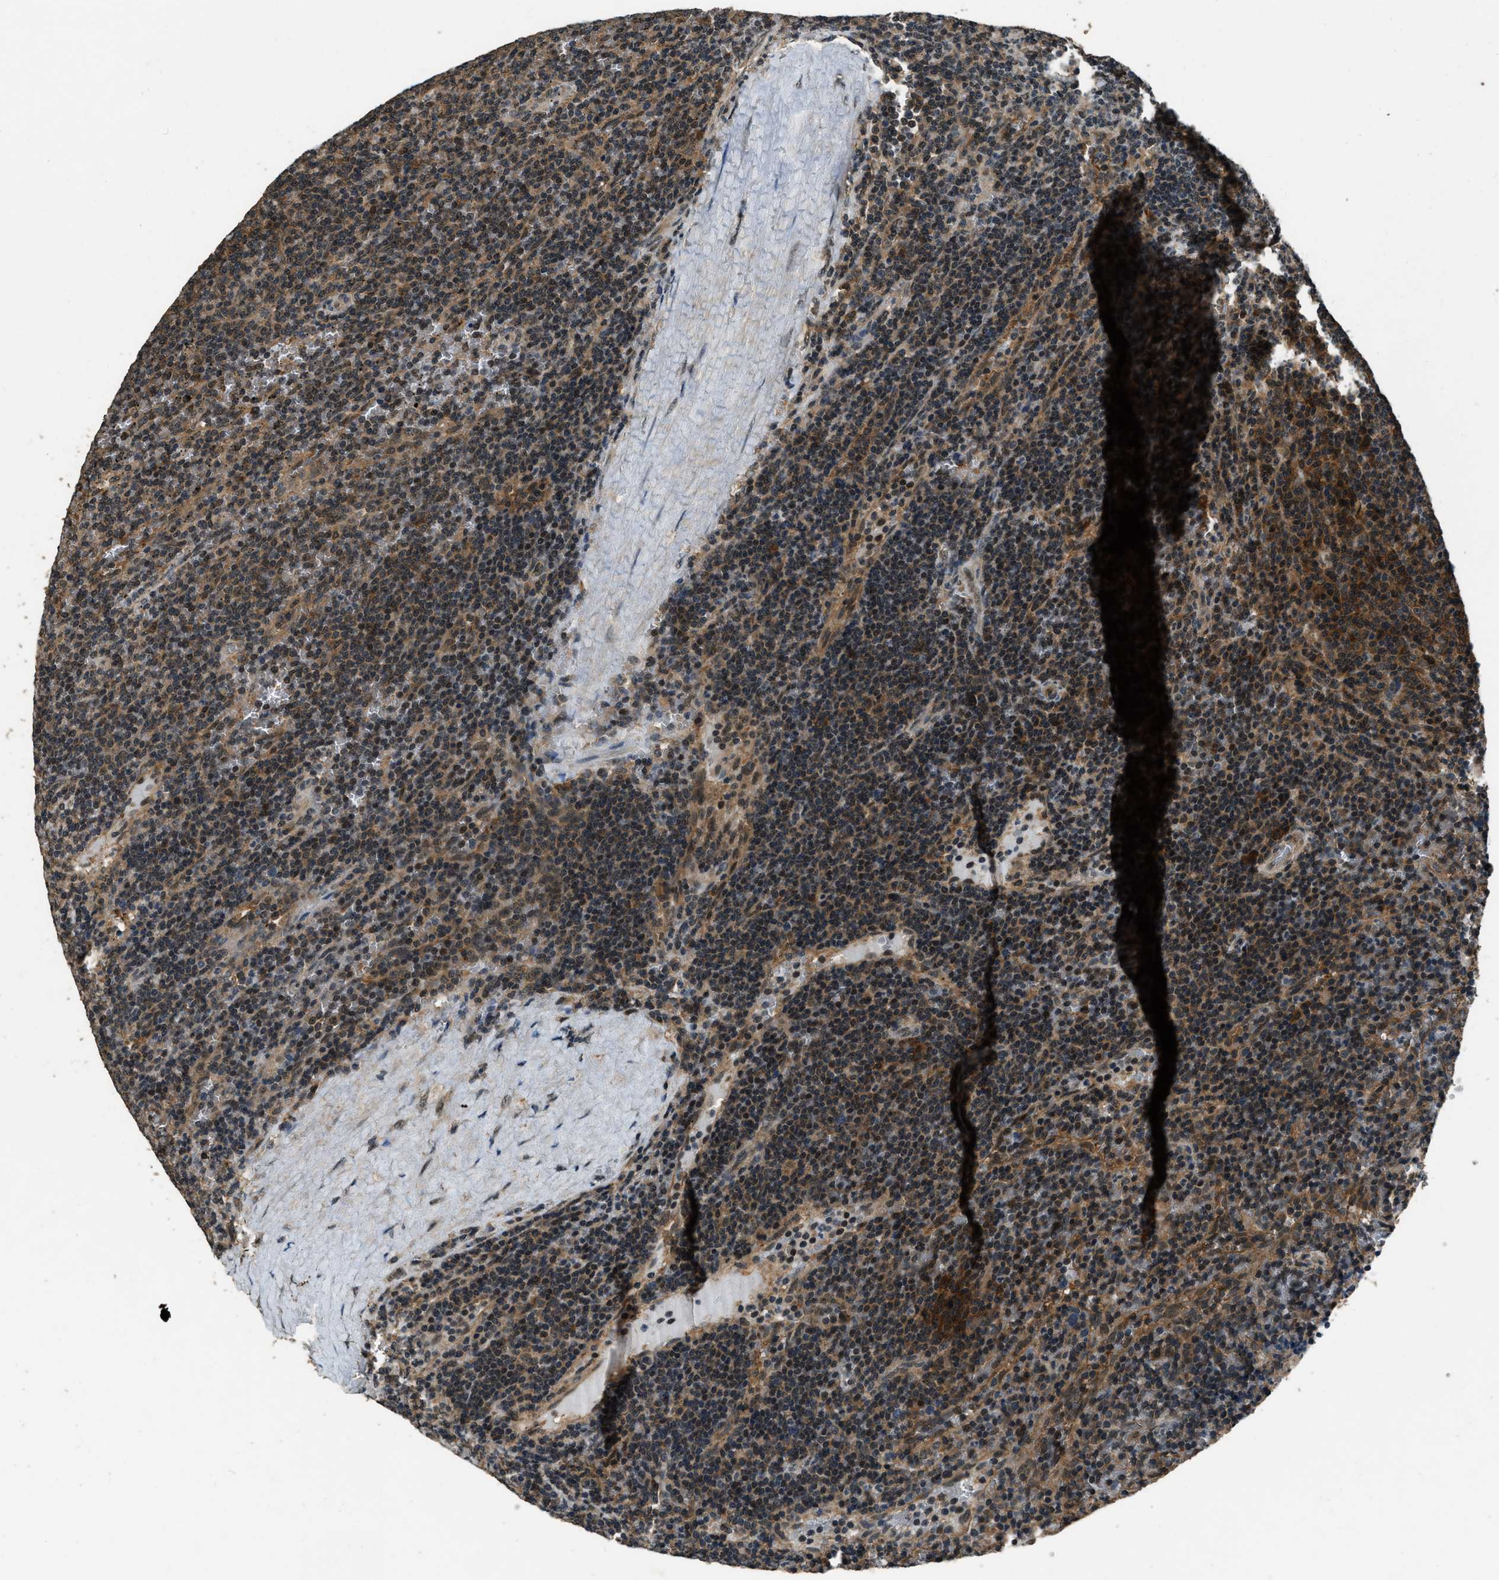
{"staining": {"intensity": "moderate", "quantity": ">75%", "location": "cytoplasmic/membranous"}, "tissue": "lymphoma", "cell_type": "Tumor cells", "image_type": "cancer", "snomed": [{"axis": "morphology", "description": "Malignant lymphoma, non-Hodgkin's type, Low grade"}, {"axis": "topography", "description": "Spleen"}], "caption": "An image of human lymphoma stained for a protein reveals moderate cytoplasmic/membranous brown staining in tumor cells.", "gene": "NUDCD3", "patient": {"sex": "female", "age": 50}}